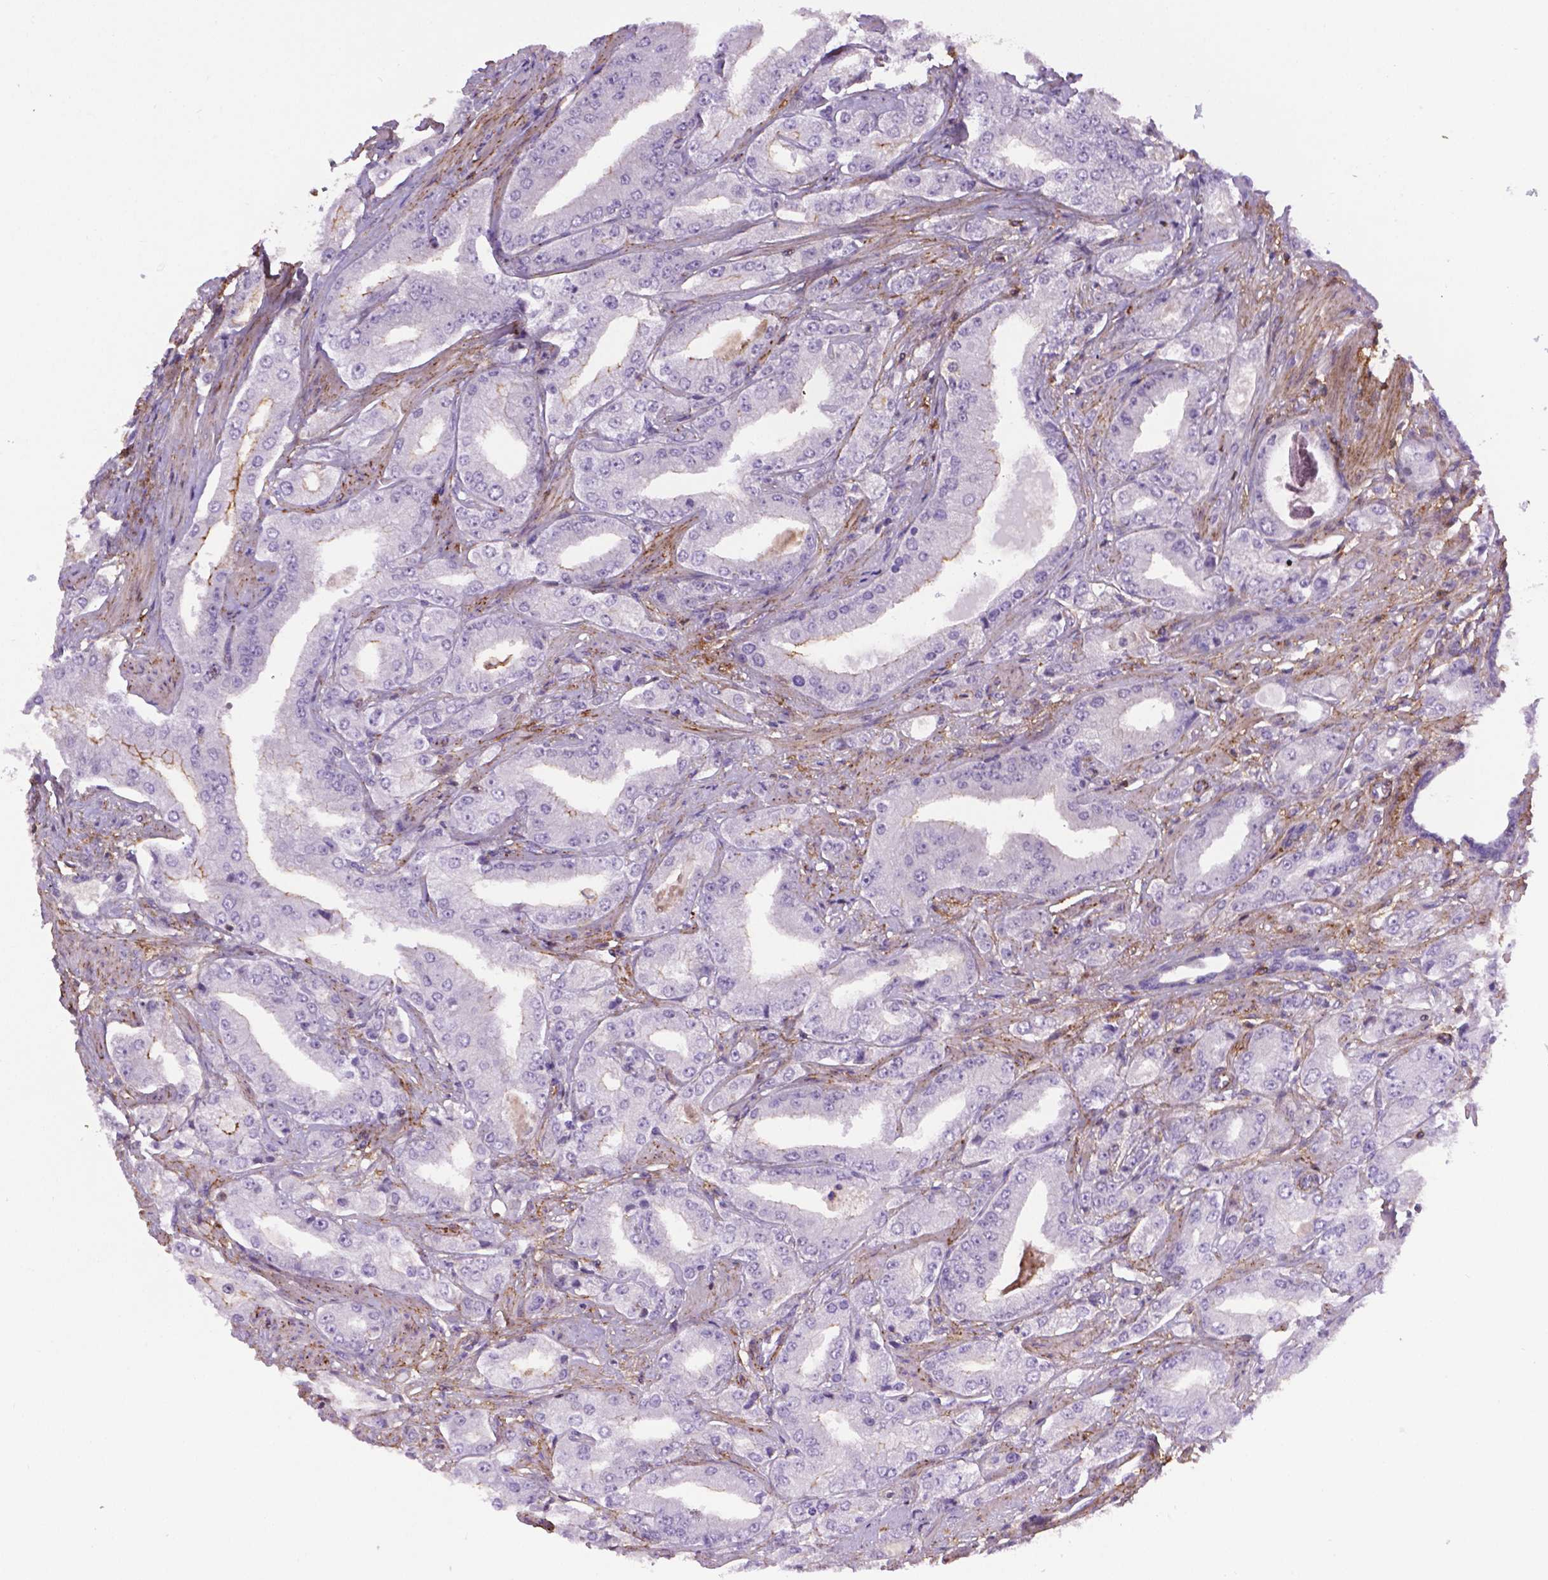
{"staining": {"intensity": "negative", "quantity": "none", "location": "none"}, "tissue": "prostate cancer", "cell_type": "Tumor cells", "image_type": "cancer", "snomed": [{"axis": "morphology", "description": "Adenocarcinoma, Low grade"}, {"axis": "topography", "description": "Prostate"}], "caption": "Immunohistochemistry of prostate cancer demonstrates no staining in tumor cells.", "gene": "ACAD10", "patient": {"sex": "male", "age": 60}}